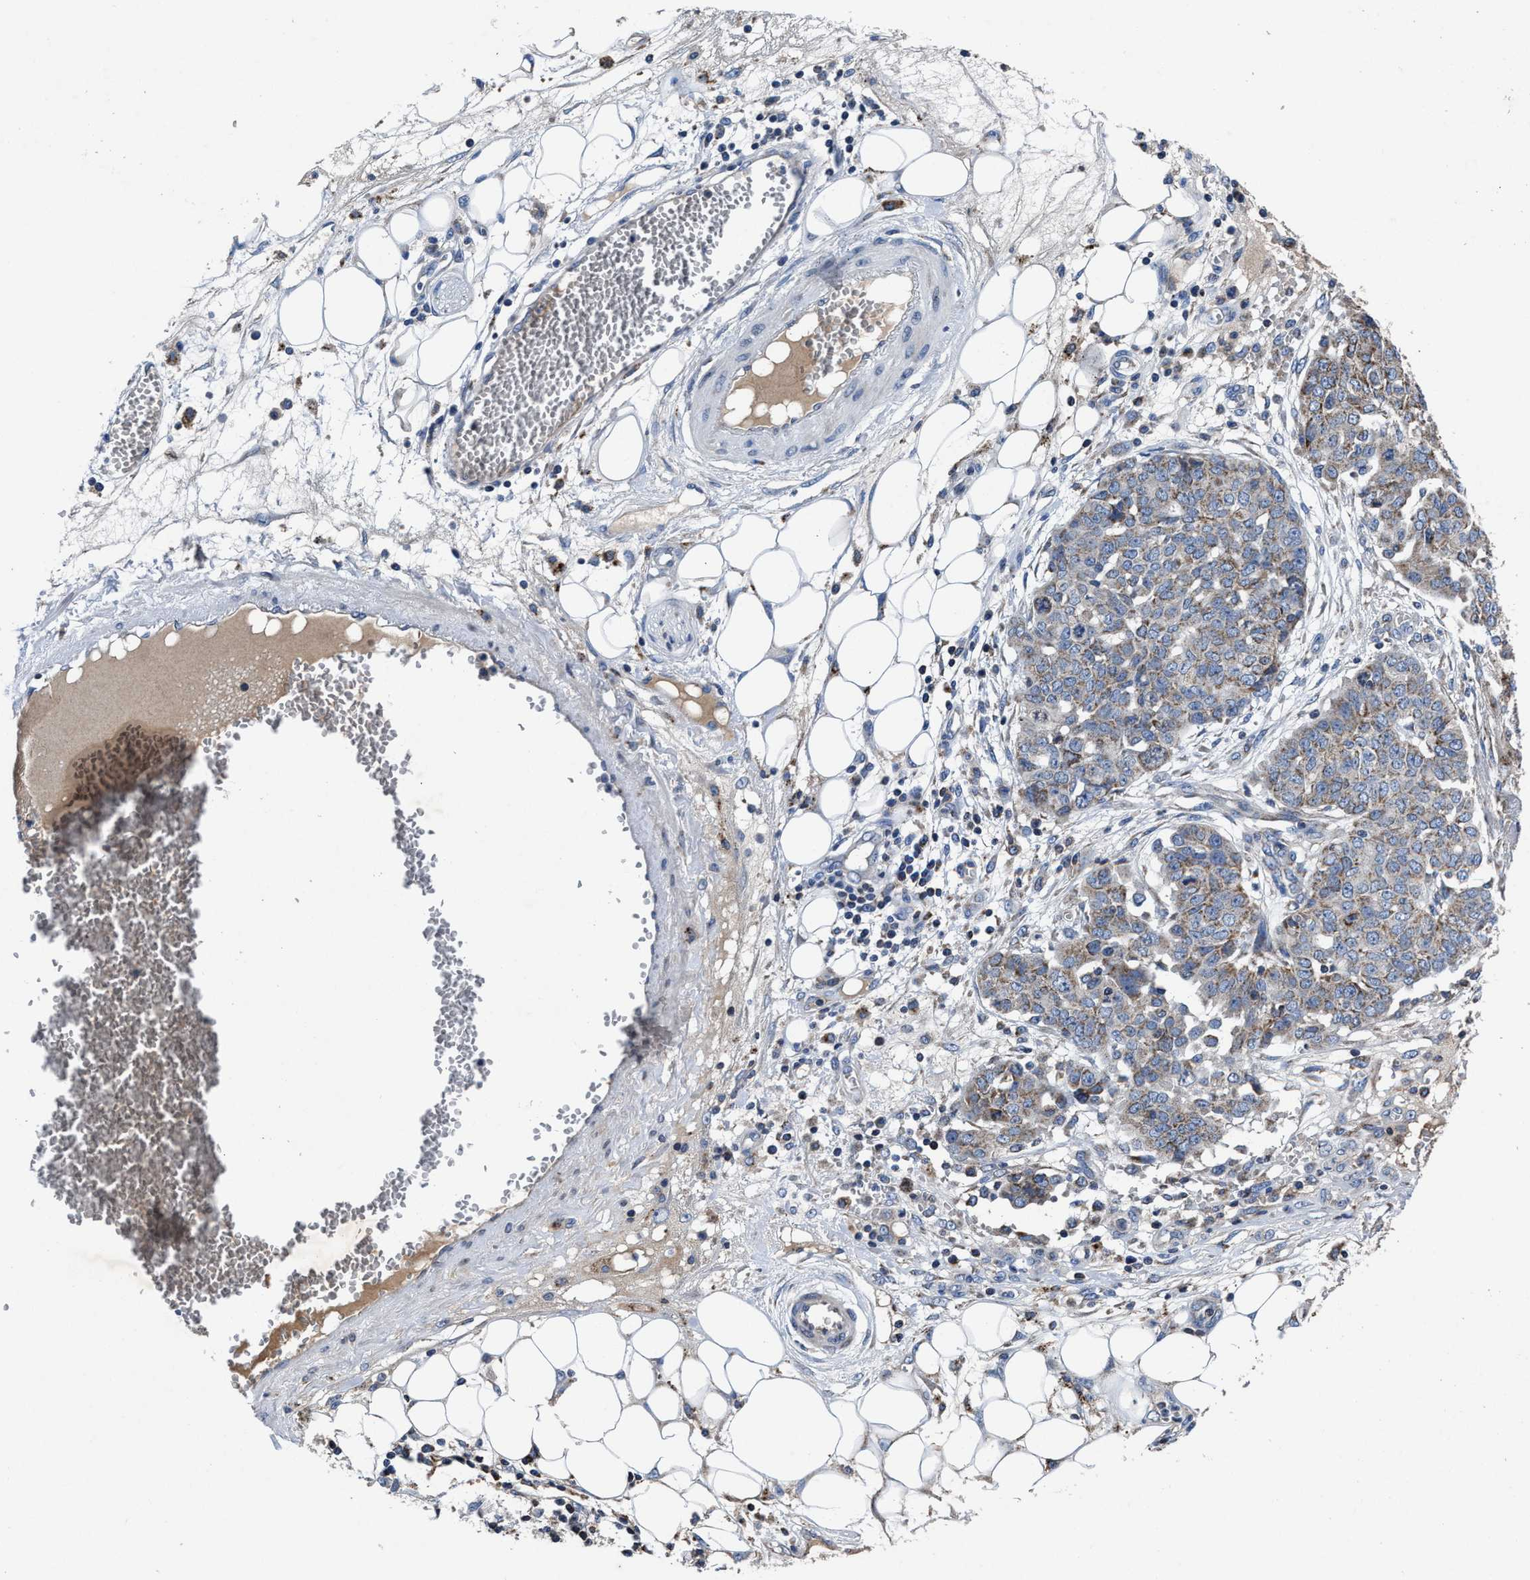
{"staining": {"intensity": "moderate", "quantity": "<25%", "location": "cytoplasmic/membranous"}, "tissue": "ovarian cancer", "cell_type": "Tumor cells", "image_type": "cancer", "snomed": [{"axis": "morphology", "description": "Cystadenocarcinoma, serous, NOS"}, {"axis": "topography", "description": "Soft tissue"}, {"axis": "topography", "description": "Ovary"}], "caption": "Brown immunohistochemical staining in ovarian cancer (serous cystadenocarcinoma) displays moderate cytoplasmic/membranous staining in approximately <25% of tumor cells.", "gene": "CACNA1D", "patient": {"sex": "female", "age": 57}}